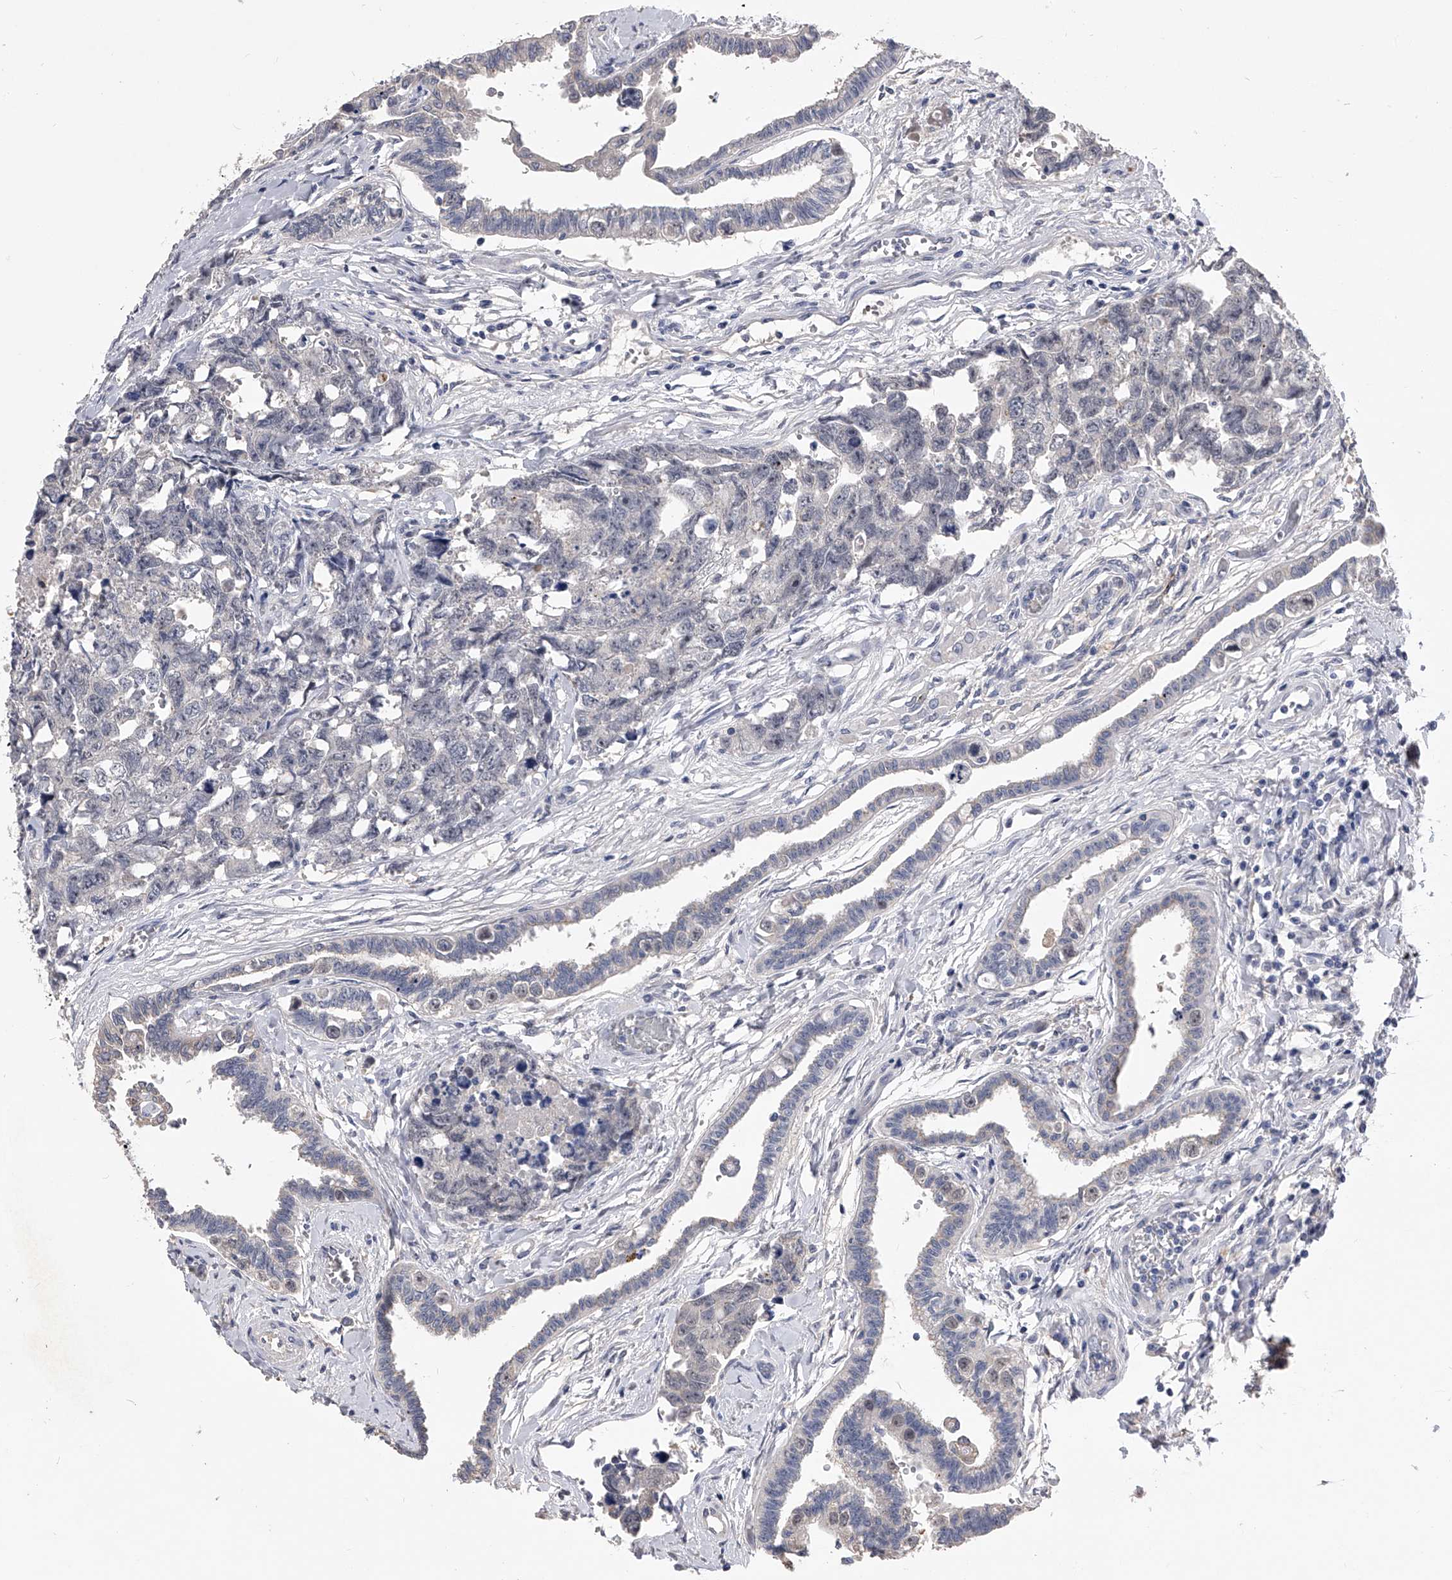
{"staining": {"intensity": "negative", "quantity": "none", "location": "none"}, "tissue": "testis cancer", "cell_type": "Tumor cells", "image_type": "cancer", "snomed": [{"axis": "morphology", "description": "Carcinoma, Embryonal, NOS"}, {"axis": "topography", "description": "Testis"}], "caption": "Testis embryonal carcinoma was stained to show a protein in brown. There is no significant expression in tumor cells.", "gene": "MDN1", "patient": {"sex": "male", "age": 31}}